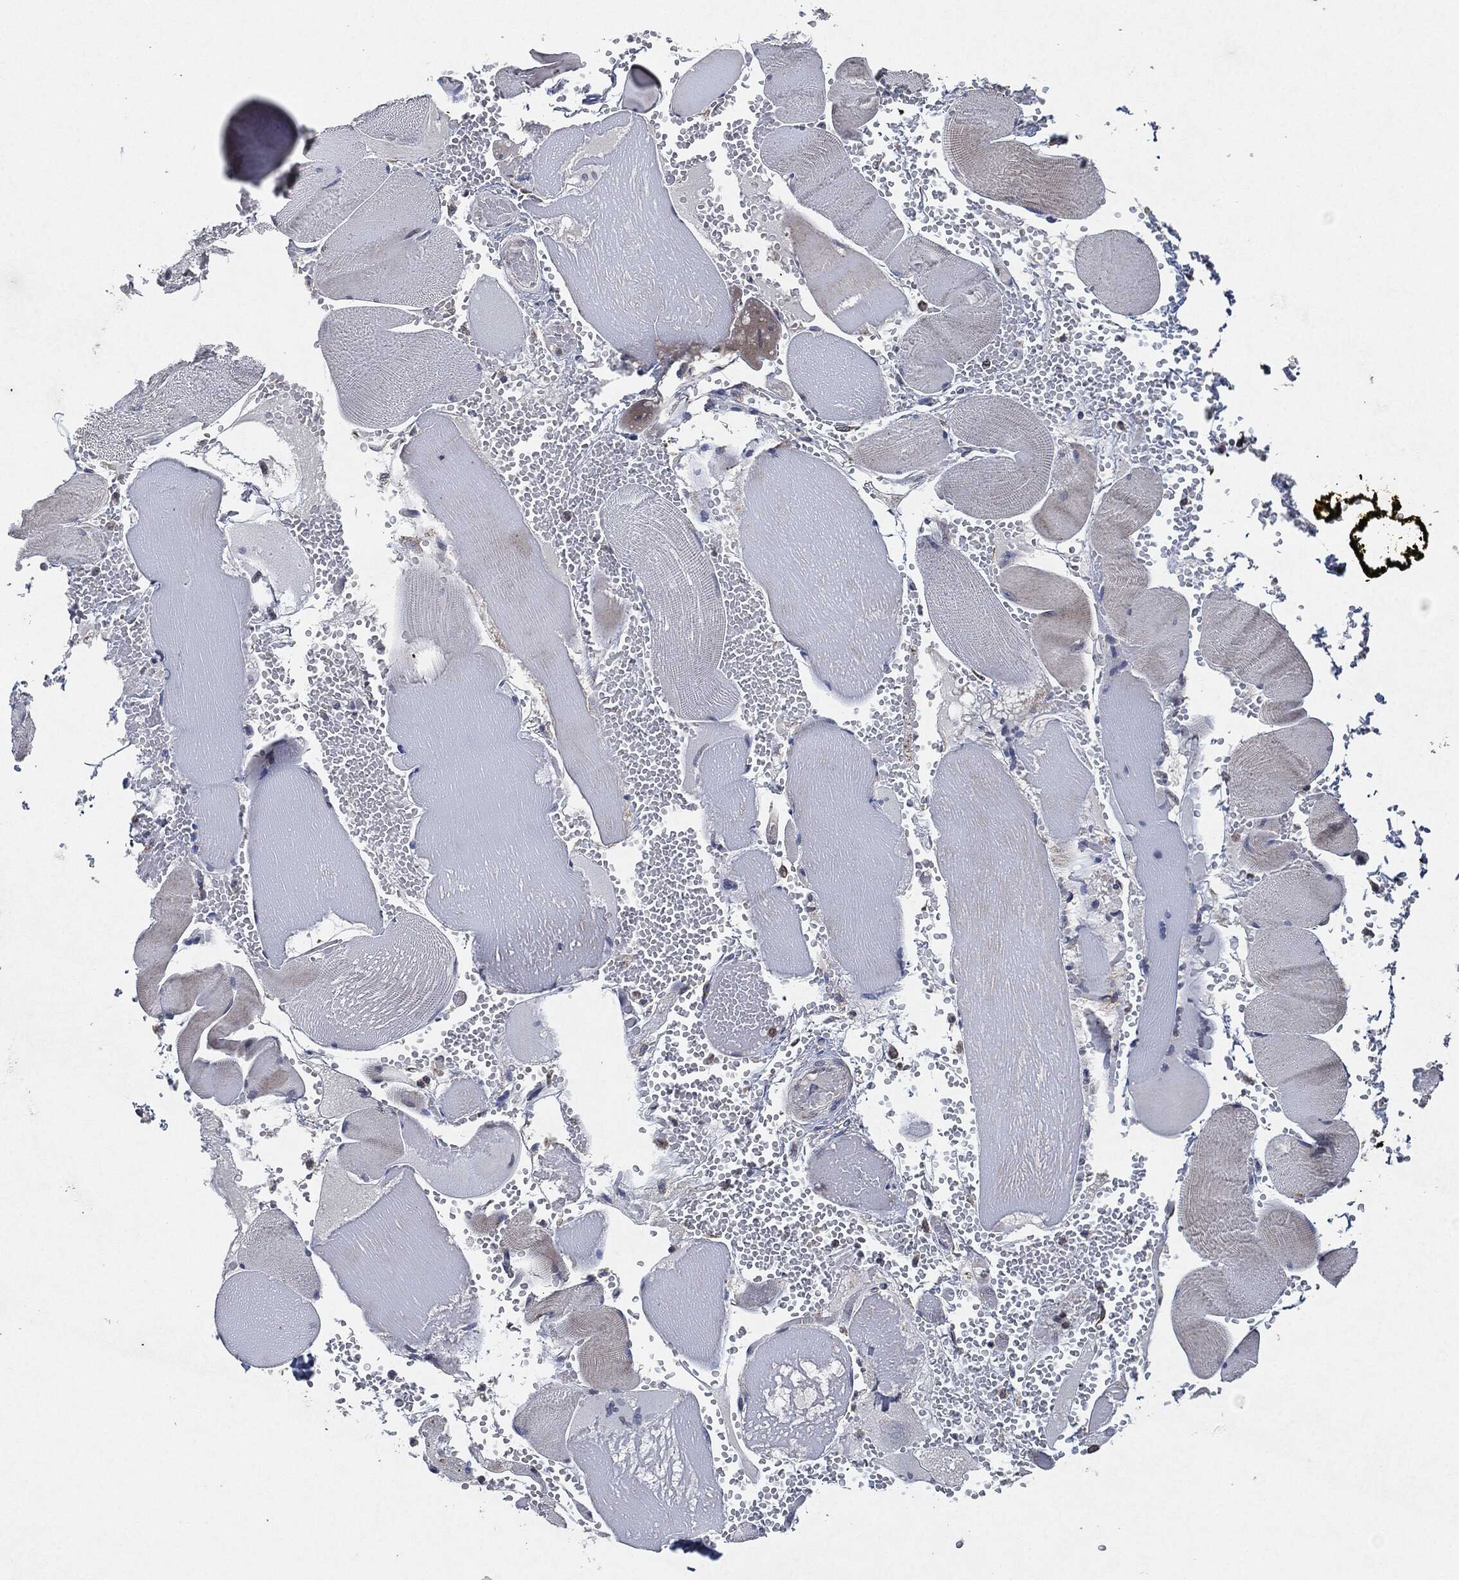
{"staining": {"intensity": "negative", "quantity": "none", "location": "none"}, "tissue": "skeletal muscle", "cell_type": "Myocytes", "image_type": "normal", "snomed": [{"axis": "morphology", "description": "Normal tissue, NOS"}, {"axis": "topography", "description": "Skeletal muscle"}], "caption": "High power microscopy image of an immunohistochemistry (IHC) image of unremarkable skeletal muscle, revealing no significant expression in myocytes.", "gene": "SLC31A2", "patient": {"sex": "male", "age": 56}}